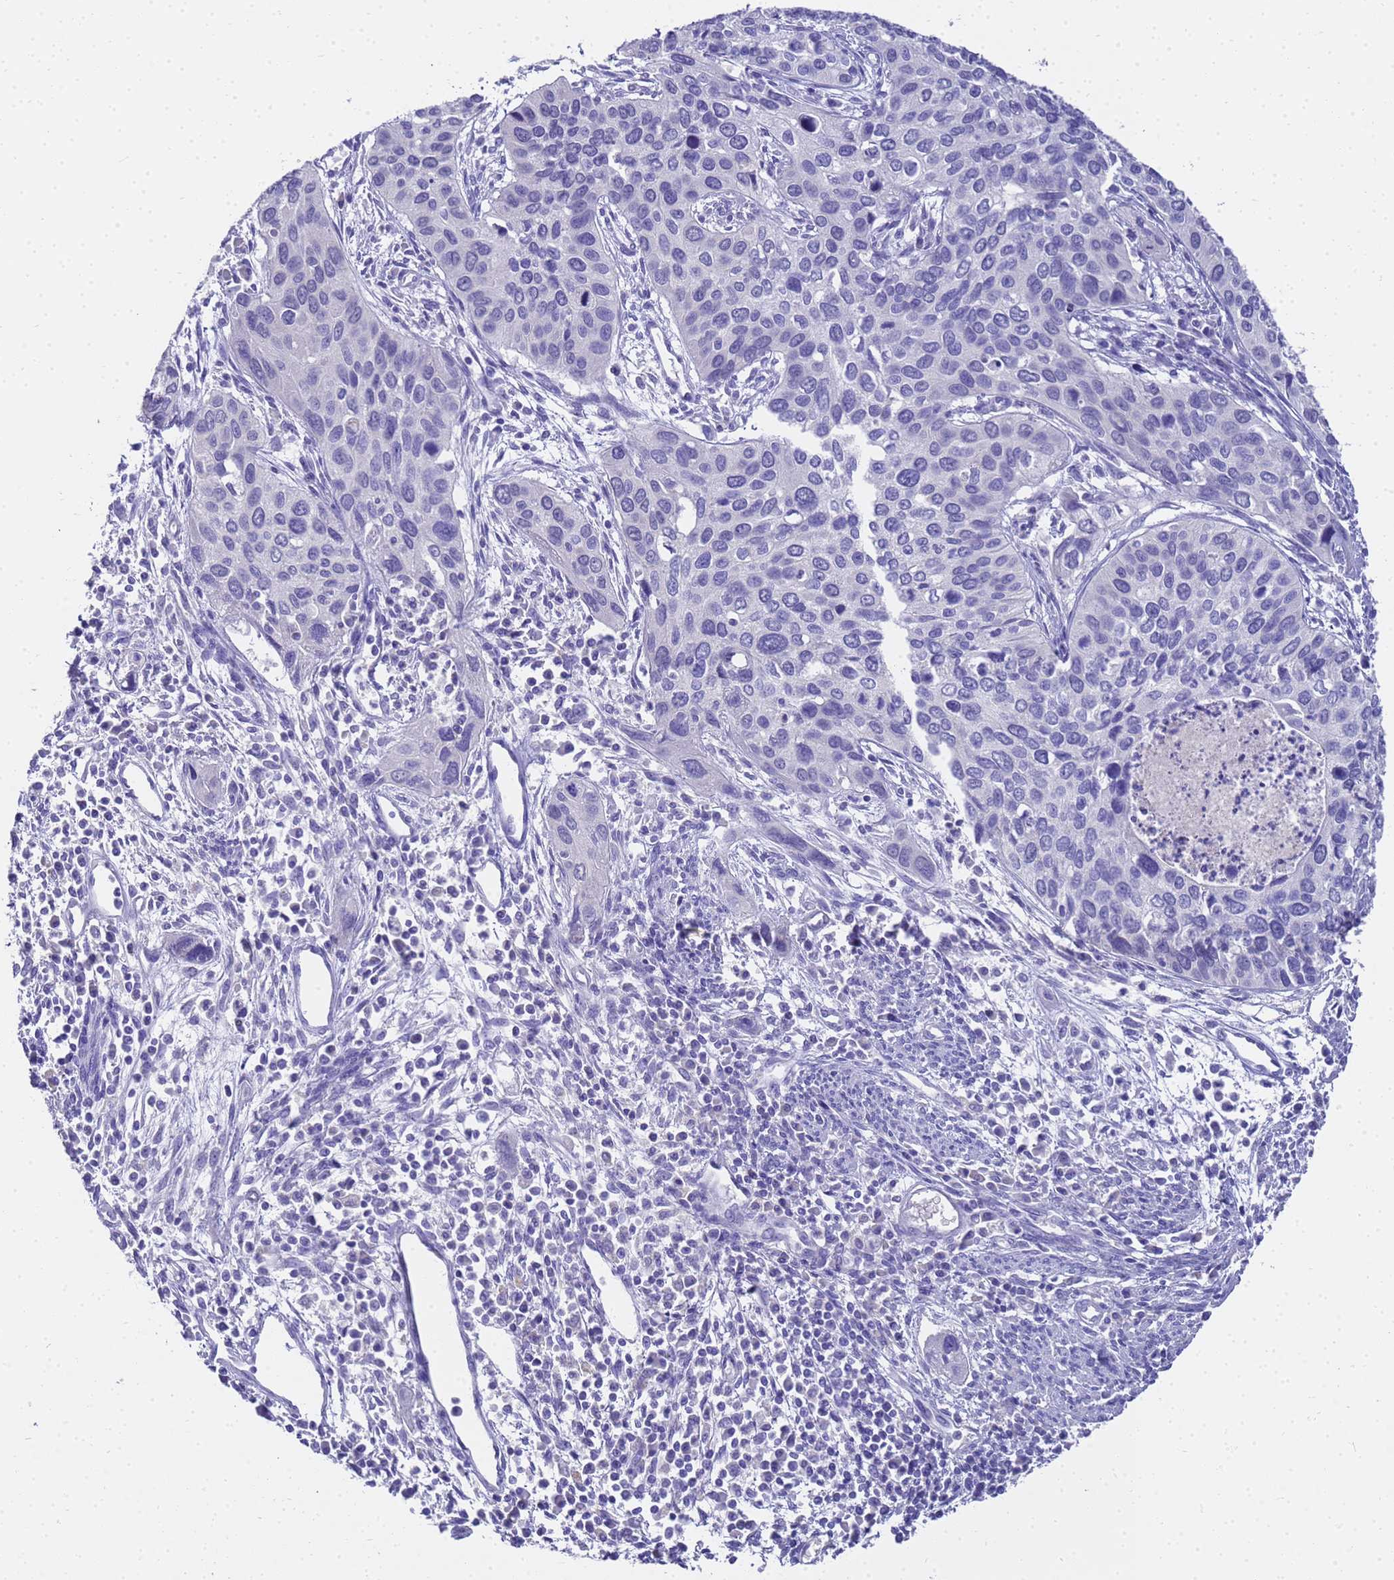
{"staining": {"intensity": "negative", "quantity": "none", "location": "none"}, "tissue": "cervical cancer", "cell_type": "Tumor cells", "image_type": "cancer", "snomed": [{"axis": "morphology", "description": "Squamous cell carcinoma, NOS"}, {"axis": "topography", "description": "Cervix"}], "caption": "There is no significant positivity in tumor cells of cervical squamous cell carcinoma.", "gene": "MS4A13", "patient": {"sex": "female", "age": 55}}